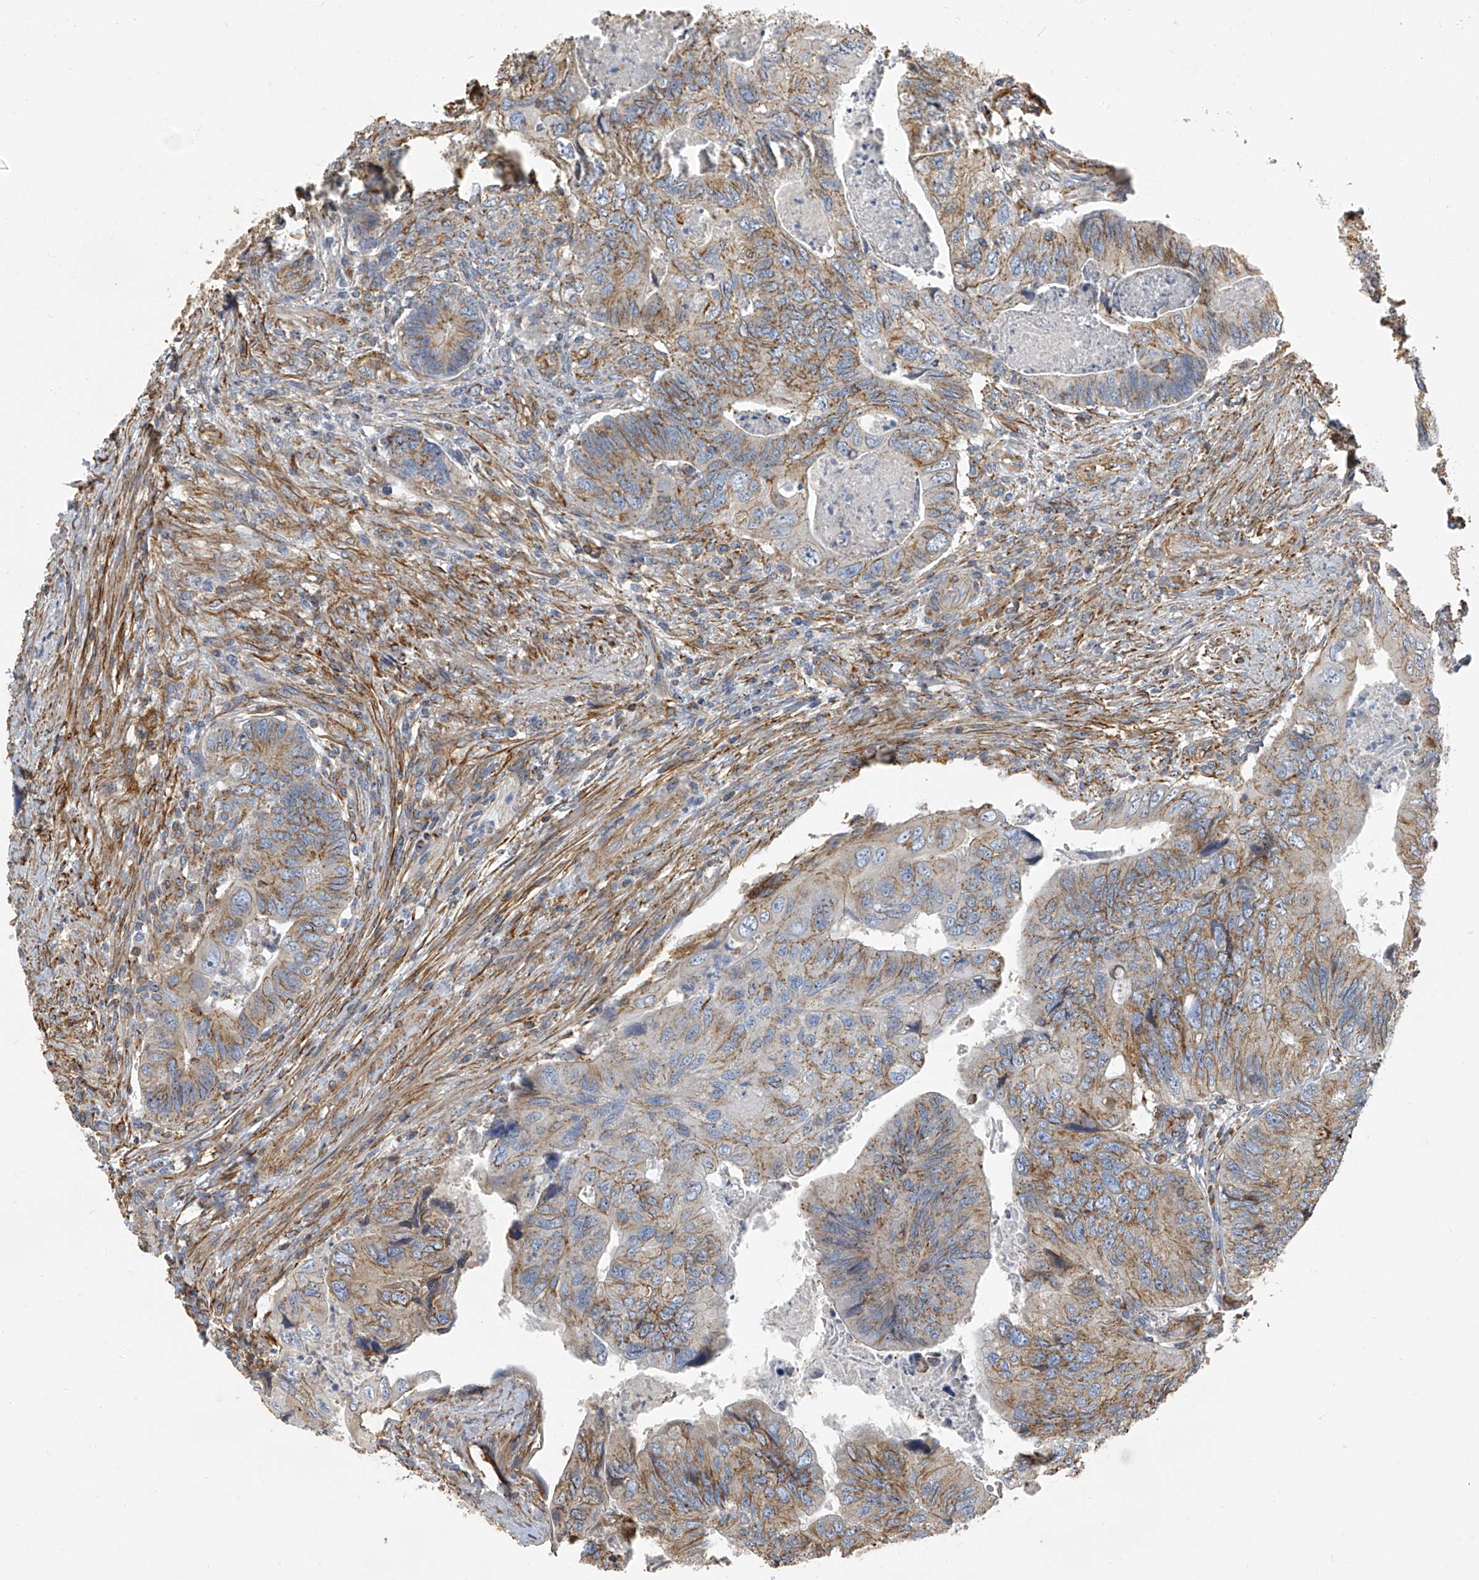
{"staining": {"intensity": "moderate", "quantity": "25%-75%", "location": "cytoplasmic/membranous"}, "tissue": "colorectal cancer", "cell_type": "Tumor cells", "image_type": "cancer", "snomed": [{"axis": "morphology", "description": "Adenocarcinoma, NOS"}, {"axis": "topography", "description": "Rectum"}], "caption": "Colorectal adenocarcinoma was stained to show a protein in brown. There is medium levels of moderate cytoplasmic/membranous positivity in about 25%-75% of tumor cells.", "gene": "SEPTIN7", "patient": {"sex": "male", "age": 63}}